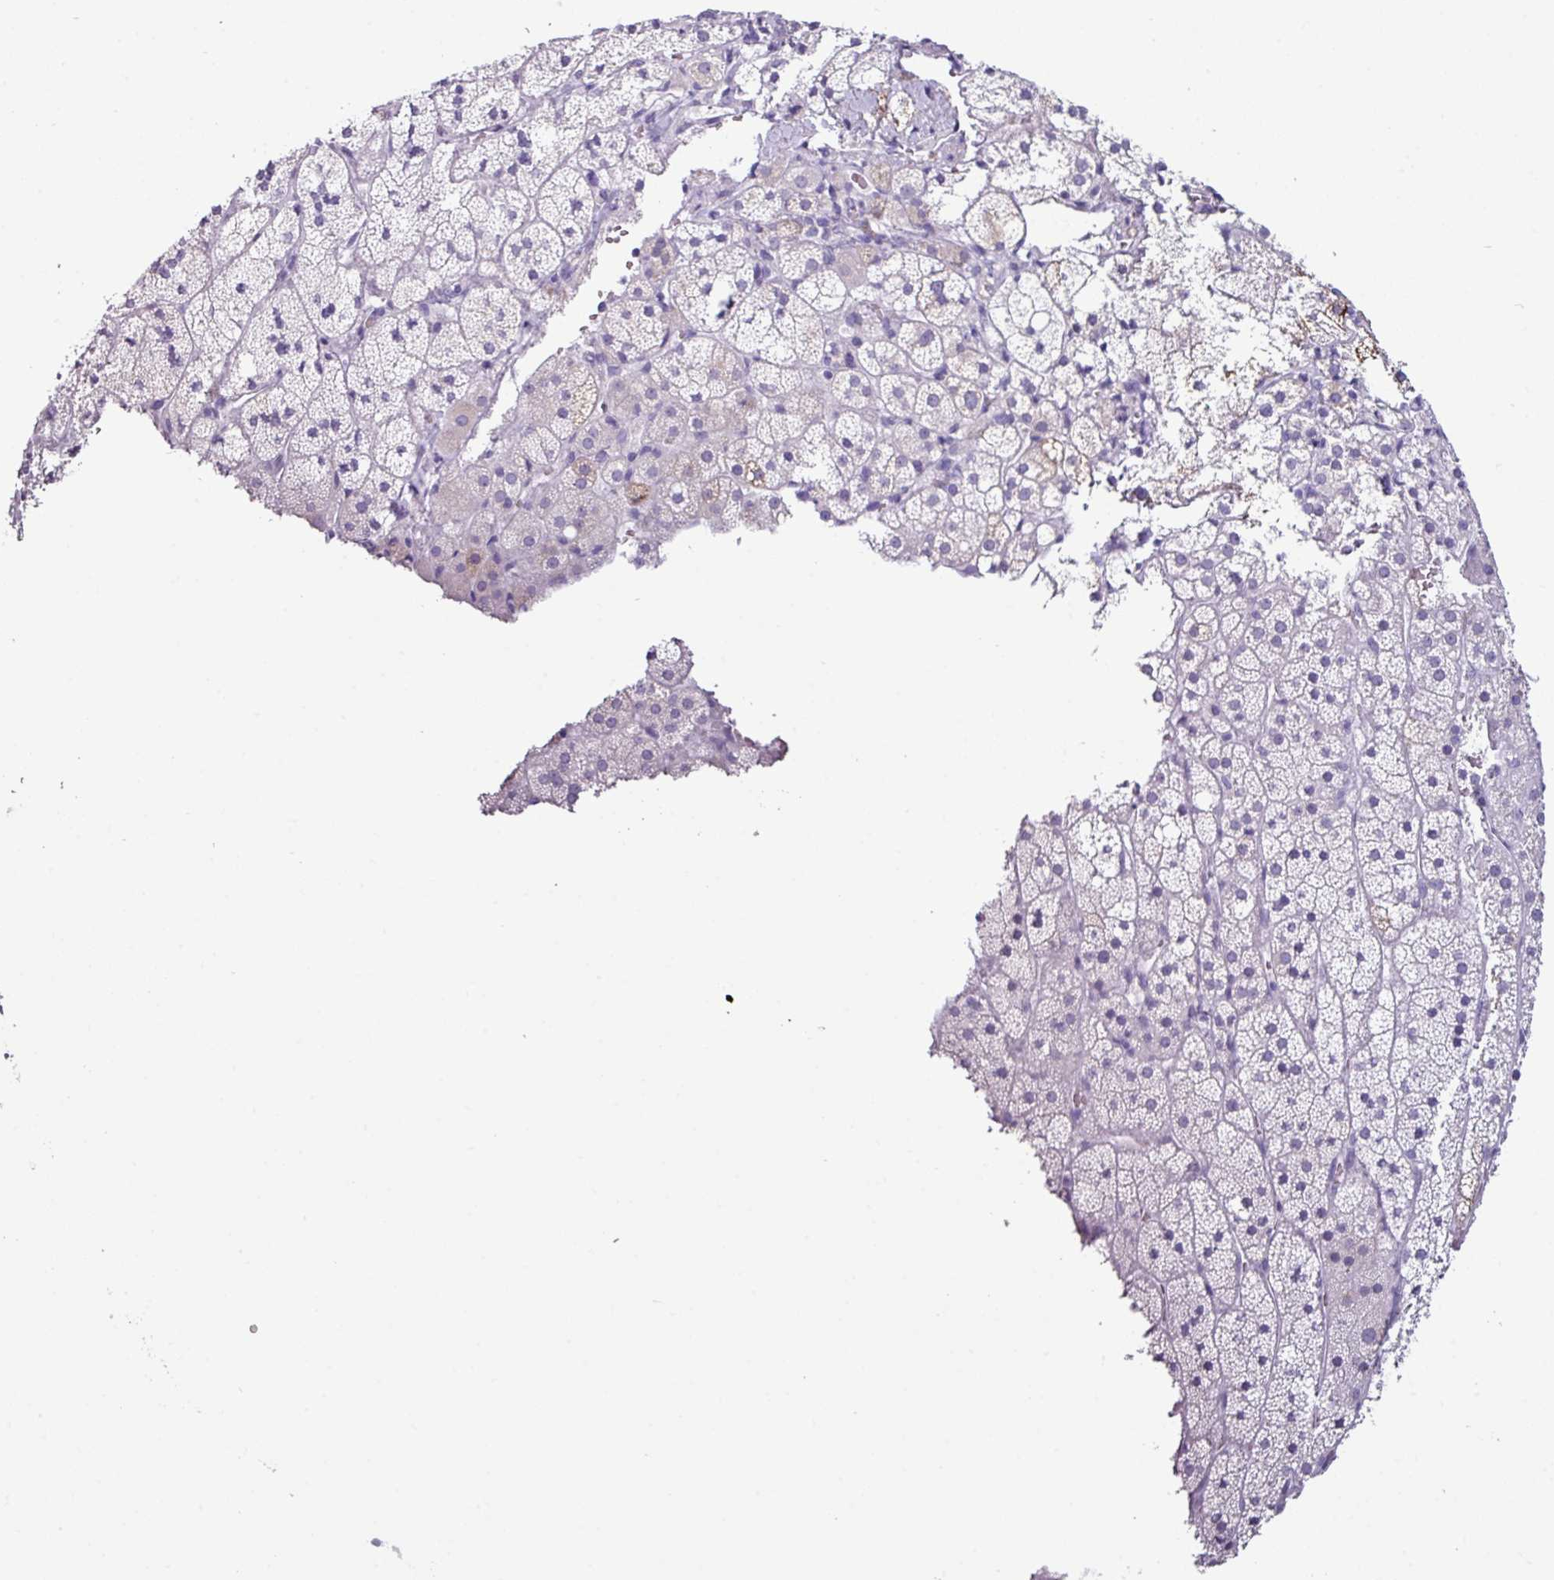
{"staining": {"intensity": "strong", "quantity": "<25%", "location": "cytoplasmic/membranous"}, "tissue": "adrenal gland", "cell_type": "Glandular cells", "image_type": "normal", "snomed": [{"axis": "morphology", "description": "Normal tissue, NOS"}, {"axis": "topography", "description": "Adrenal gland"}], "caption": "Immunohistochemical staining of unremarkable human adrenal gland reveals <25% levels of strong cytoplasmic/membranous protein positivity in about <25% of glandular cells. (brown staining indicates protein expression, while blue staining denotes nuclei).", "gene": "GLP2R", "patient": {"sex": "male", "age": 53}}